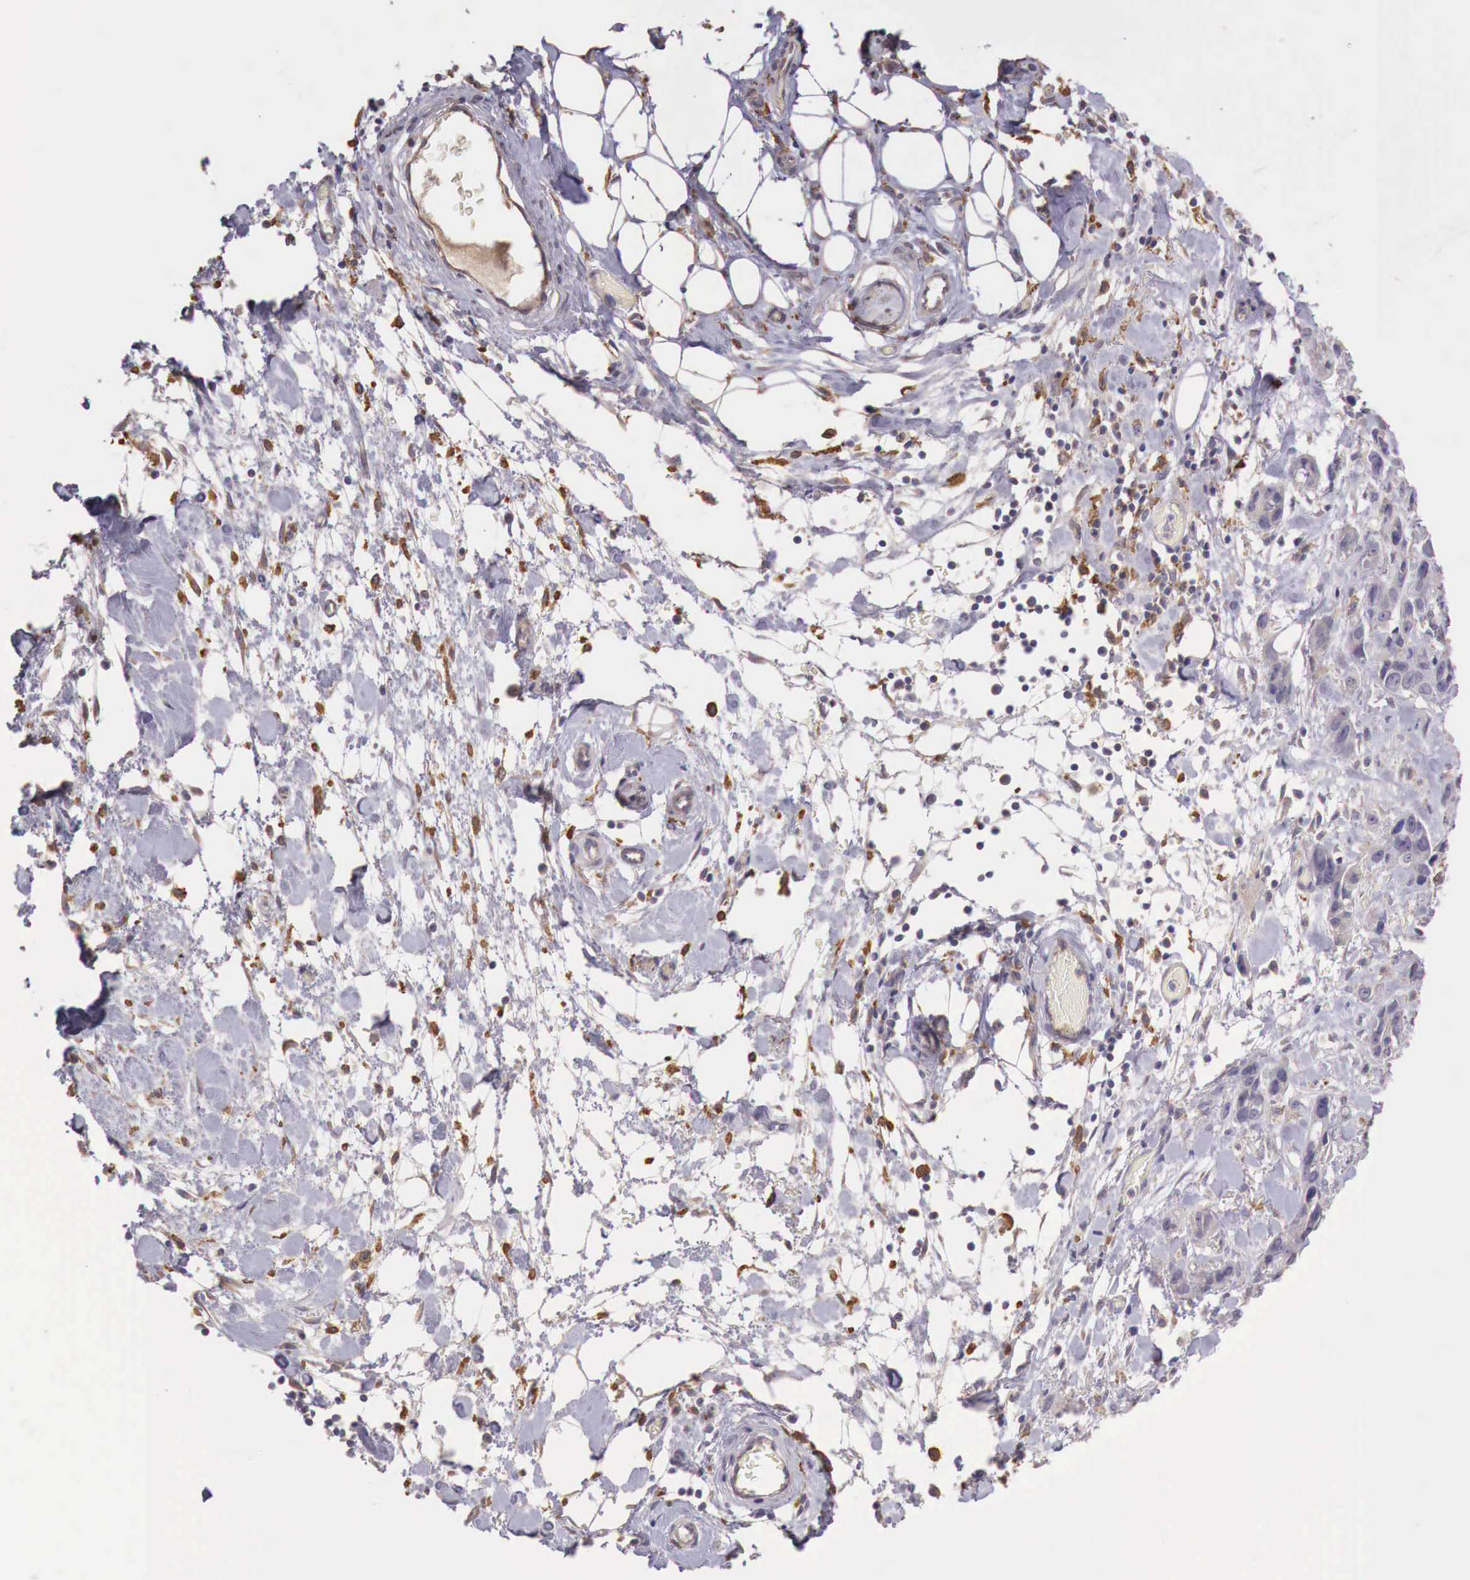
{"staining": {"intensity": "weak", "quantity": "<25%", "location": "cytoplasmic/membranous"}, "tissue": "stomach cancer", "cell_type": "Tumor cells", "image_type": "cancer", "snomed": [{"axis": "morphology", "description": "Adenocarcinoma, NOS"}, {"axis": "topography", "description": "Stomach, upper"}], "caption": "A photomicrograph of human stomach adenocarcinoma is negative for staining in tumor cells.", "gene": "CHRDL1", "patient": {"sex": "male", "age": 47}}